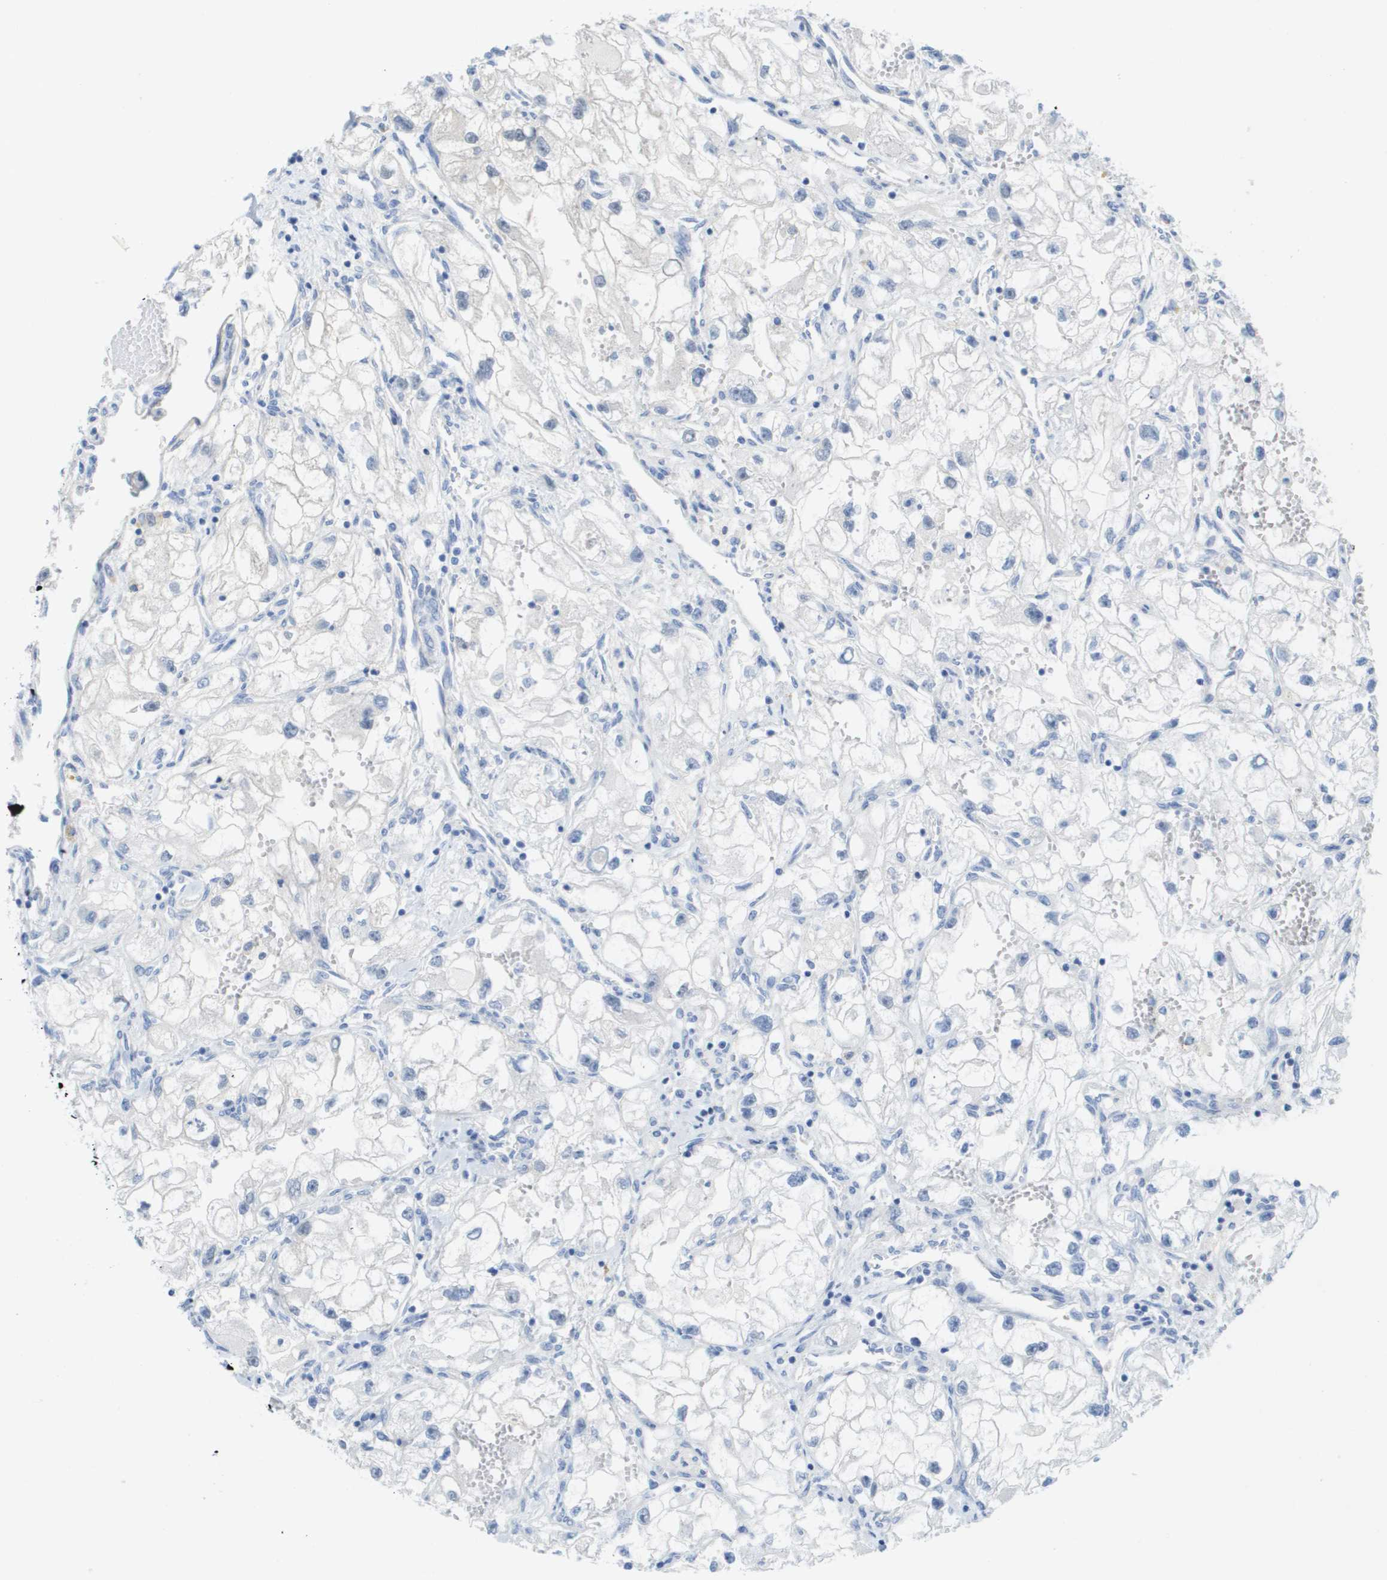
{"staining": {"intensity": "negative", "quantity": "none", "location": "none"}, "tissue": "renal cancer", "cell_type": "Tumor cells", "image_type": "cancer", "snomed": [{"axis": "morphology", "description": "Adenocarcinoma, NOS"}, {"axis": "topography", "description": "Kidney"}], "caption": "DAB immunohistochemical staining of human renal cancer (adenocarcinoma) shows no significant expression in tumor cells. Brightfield microscopy of IHC stained with DAB (3,3'-diaminobenzidine) (brown) and hematoxylin (blue), captured at high magnification.", "gene": "MYL3", "patient": {"sex": "female", "age": 70}}